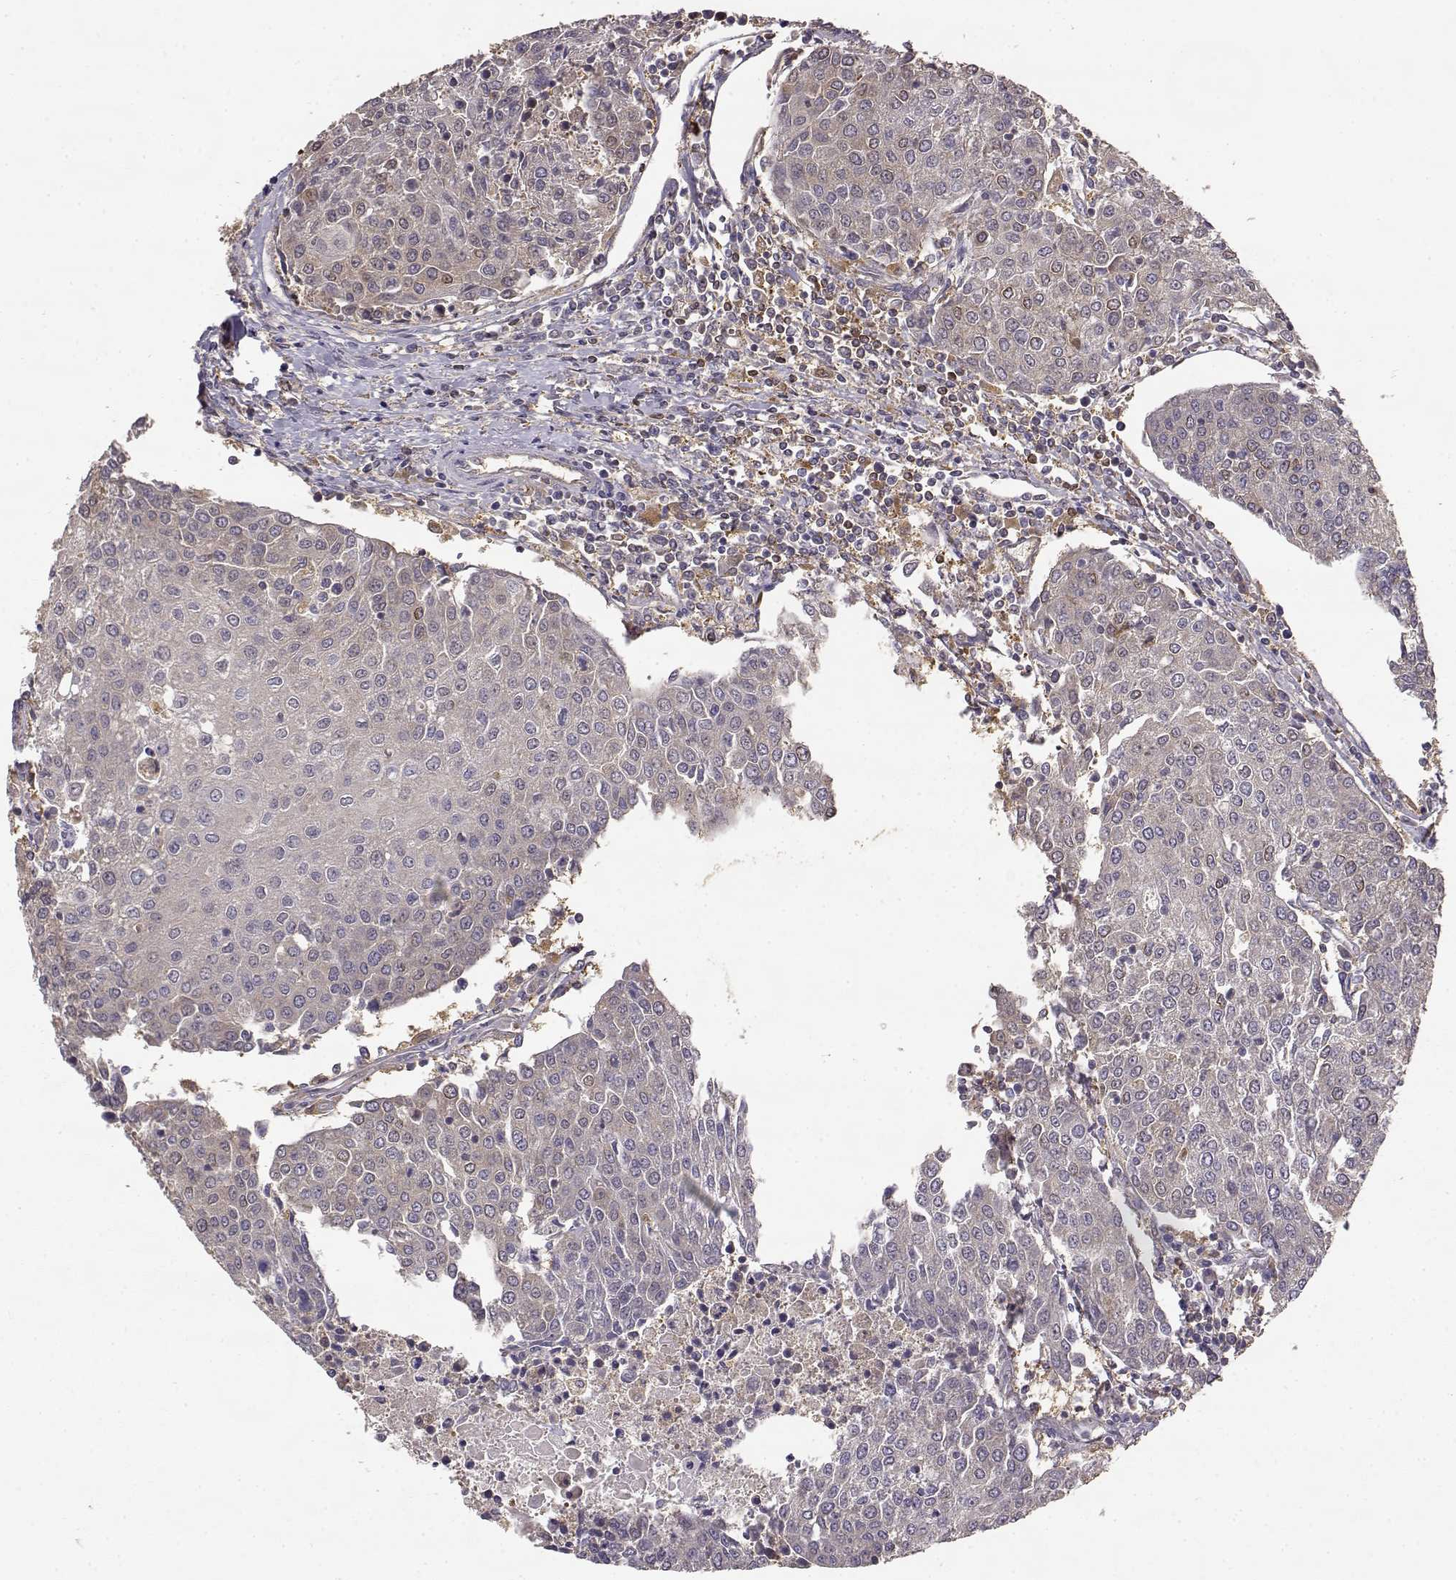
{"staining": {"intensity": "negative", "quantity": "none", "location": "none"}, "tissue": "urothelial cancer", "cell_type": "Tumor cells", "image_type": "cancer", "snomed": [{"axis": "morphology", "description": "Urothelial carcinoma, High grade"}, {"axis": "topography", "description": "Urinary bladder"}], "caption": "Tumor cells show no significant protein staining in urothelial carcinoma (high-grade). The staining was performed using DAB (3,3'-diaminobenzidine) to visualize the protein expression in brown, while the nuclei were stained in blue with hematoxylin (Magnification: 20x).", "gene": "CRIM1", "patient": {"sex": "female", "age": 85}}